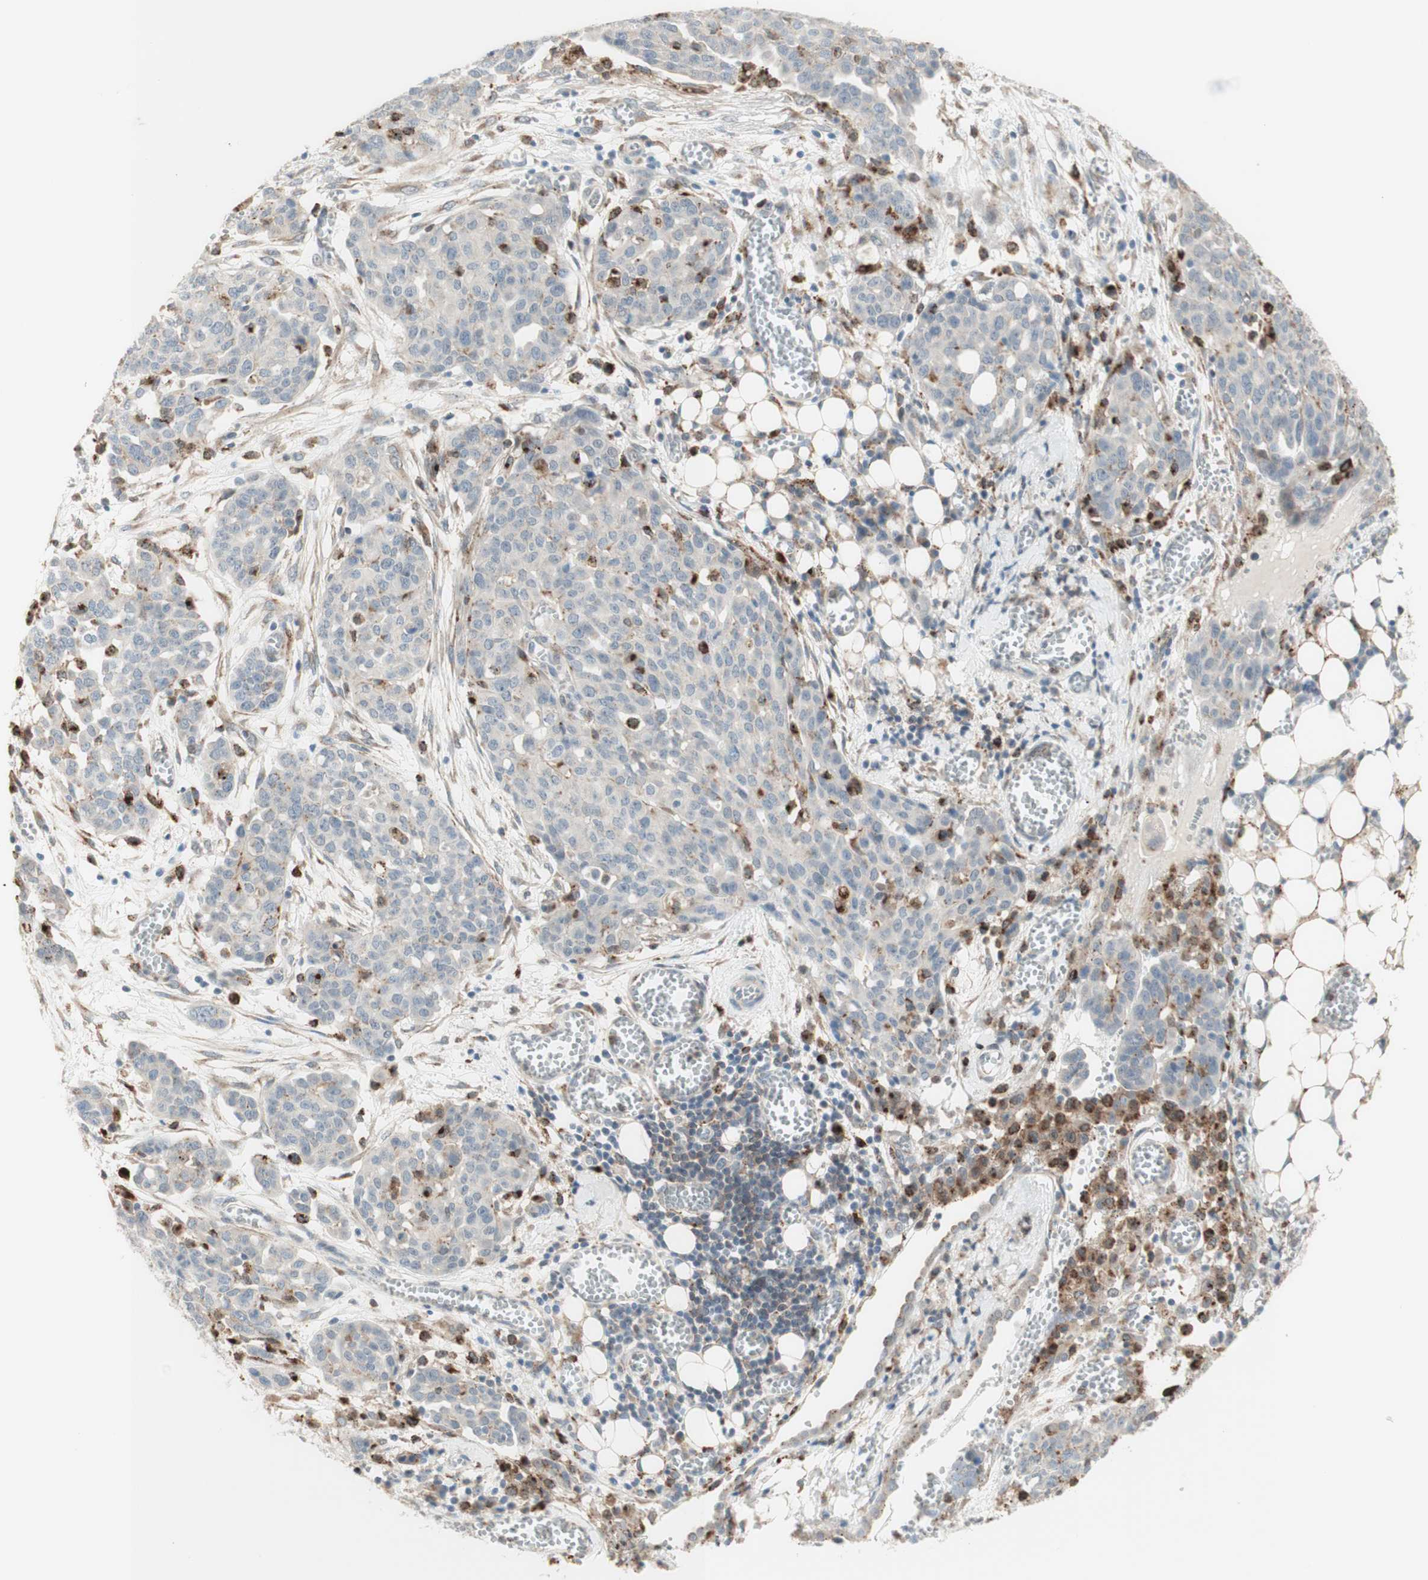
{"staining": {"intensity": "negative", "quantity": "none", "location": "none"}, "tissue": "ovarian cancer", "cell_type": "Tumor cells", "image_type": "cancer", "snomed": [{"axis": "morphology", "description": "Cystadenocarcinoma, serous, NOS"}, {"axis": "topography", "description": "Soft tissue"}, {"axis": "topography", "description": "Ovary"}], "caption": "The IHC photomicrograph has no significant expression in tumor cells of ovarian cancer tissue.", "gene": "GAPT", "patient": {"sex": "female", "age": 57}}